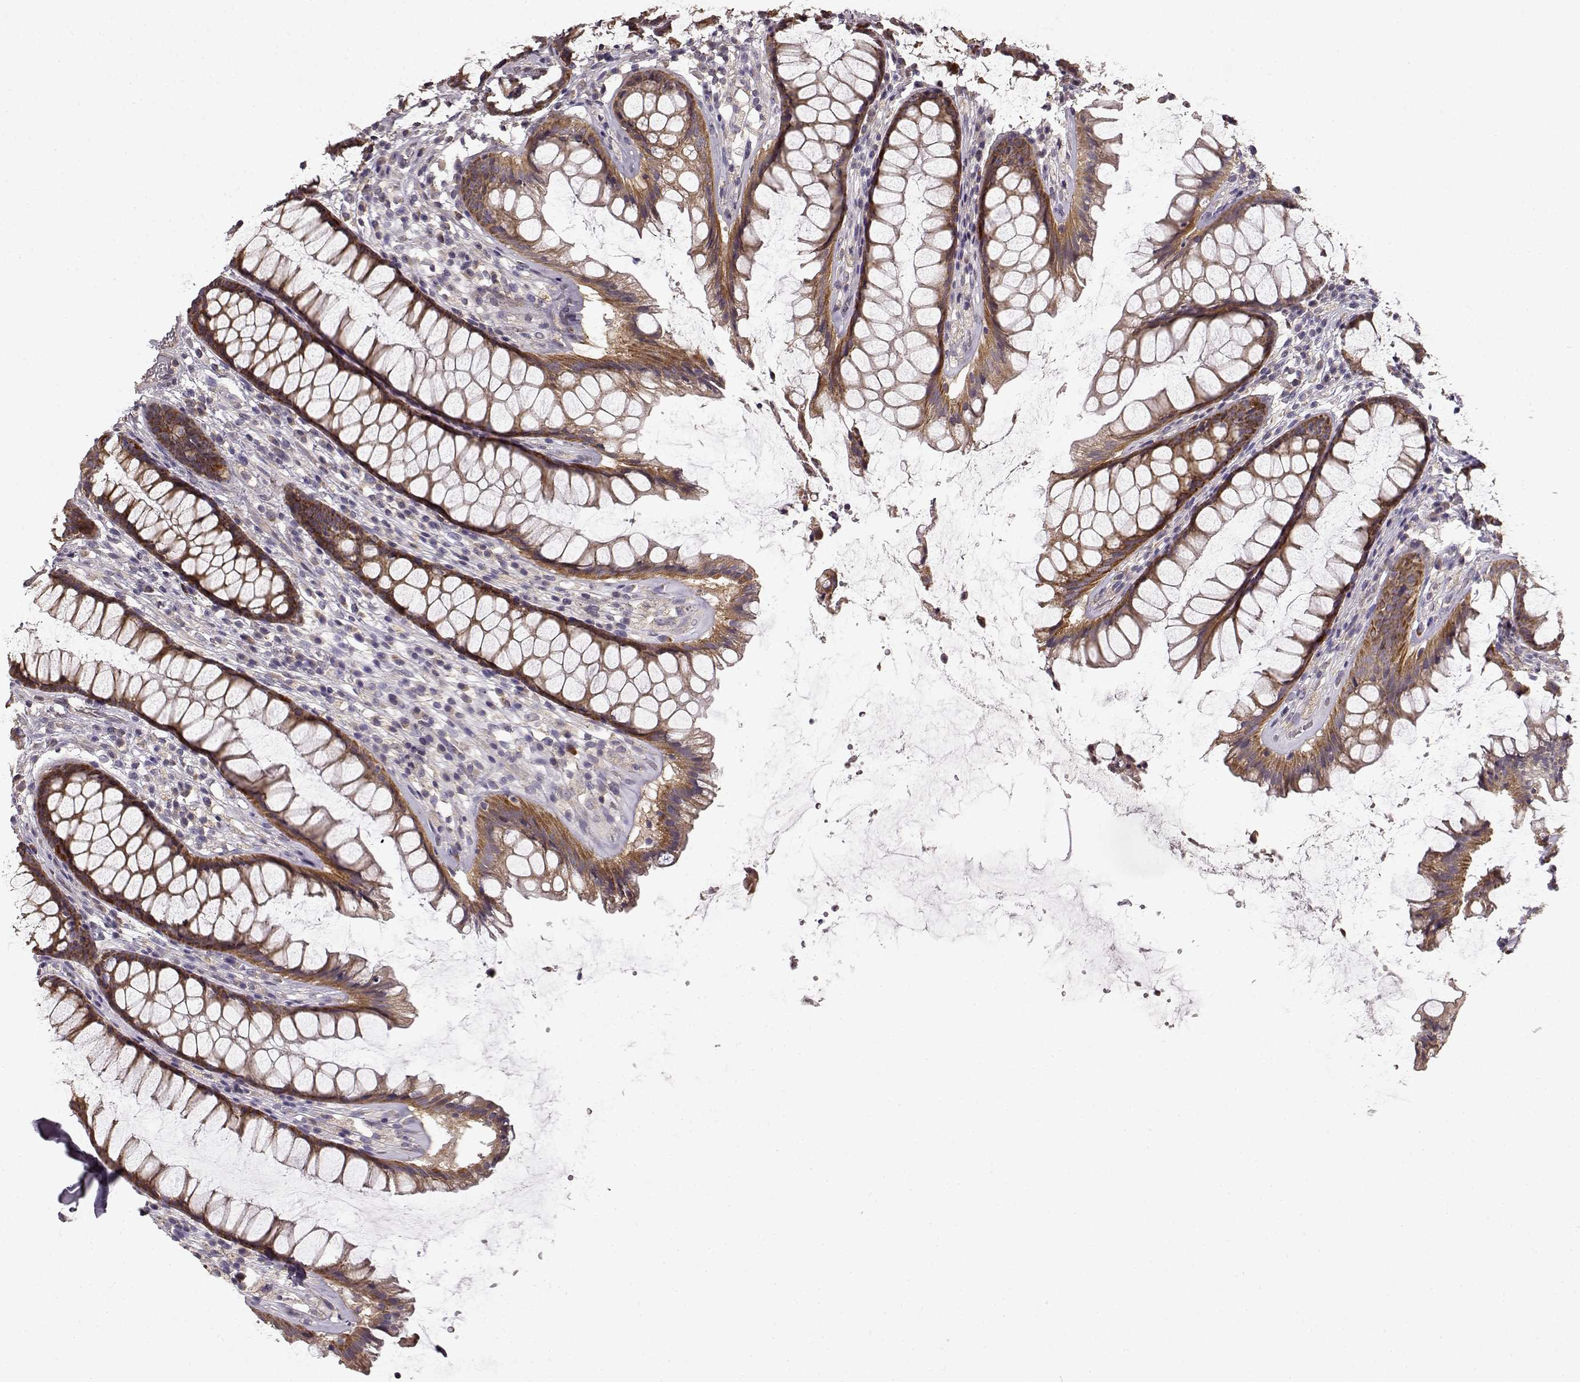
{"staining": {"intensity": "strong", "quantity": ">75%", "location": "cytoplasmic/membranous"}, "tissue": "rectum", "cell_type": "Glandular cells", "image_type": "normal", "snomed": [{"axis": "morphology", "description": "Normal tissue, NOS"}, {"axis": "topography", "description": "Rectum"}], "caption": "Rectum stained with DAB IHC displays high levels of strong cytoplasmic/membranous positivity in about >75% of glandular cells.", "gene": "ERBB3", "patient": {"sex": "male", "age": 72}}